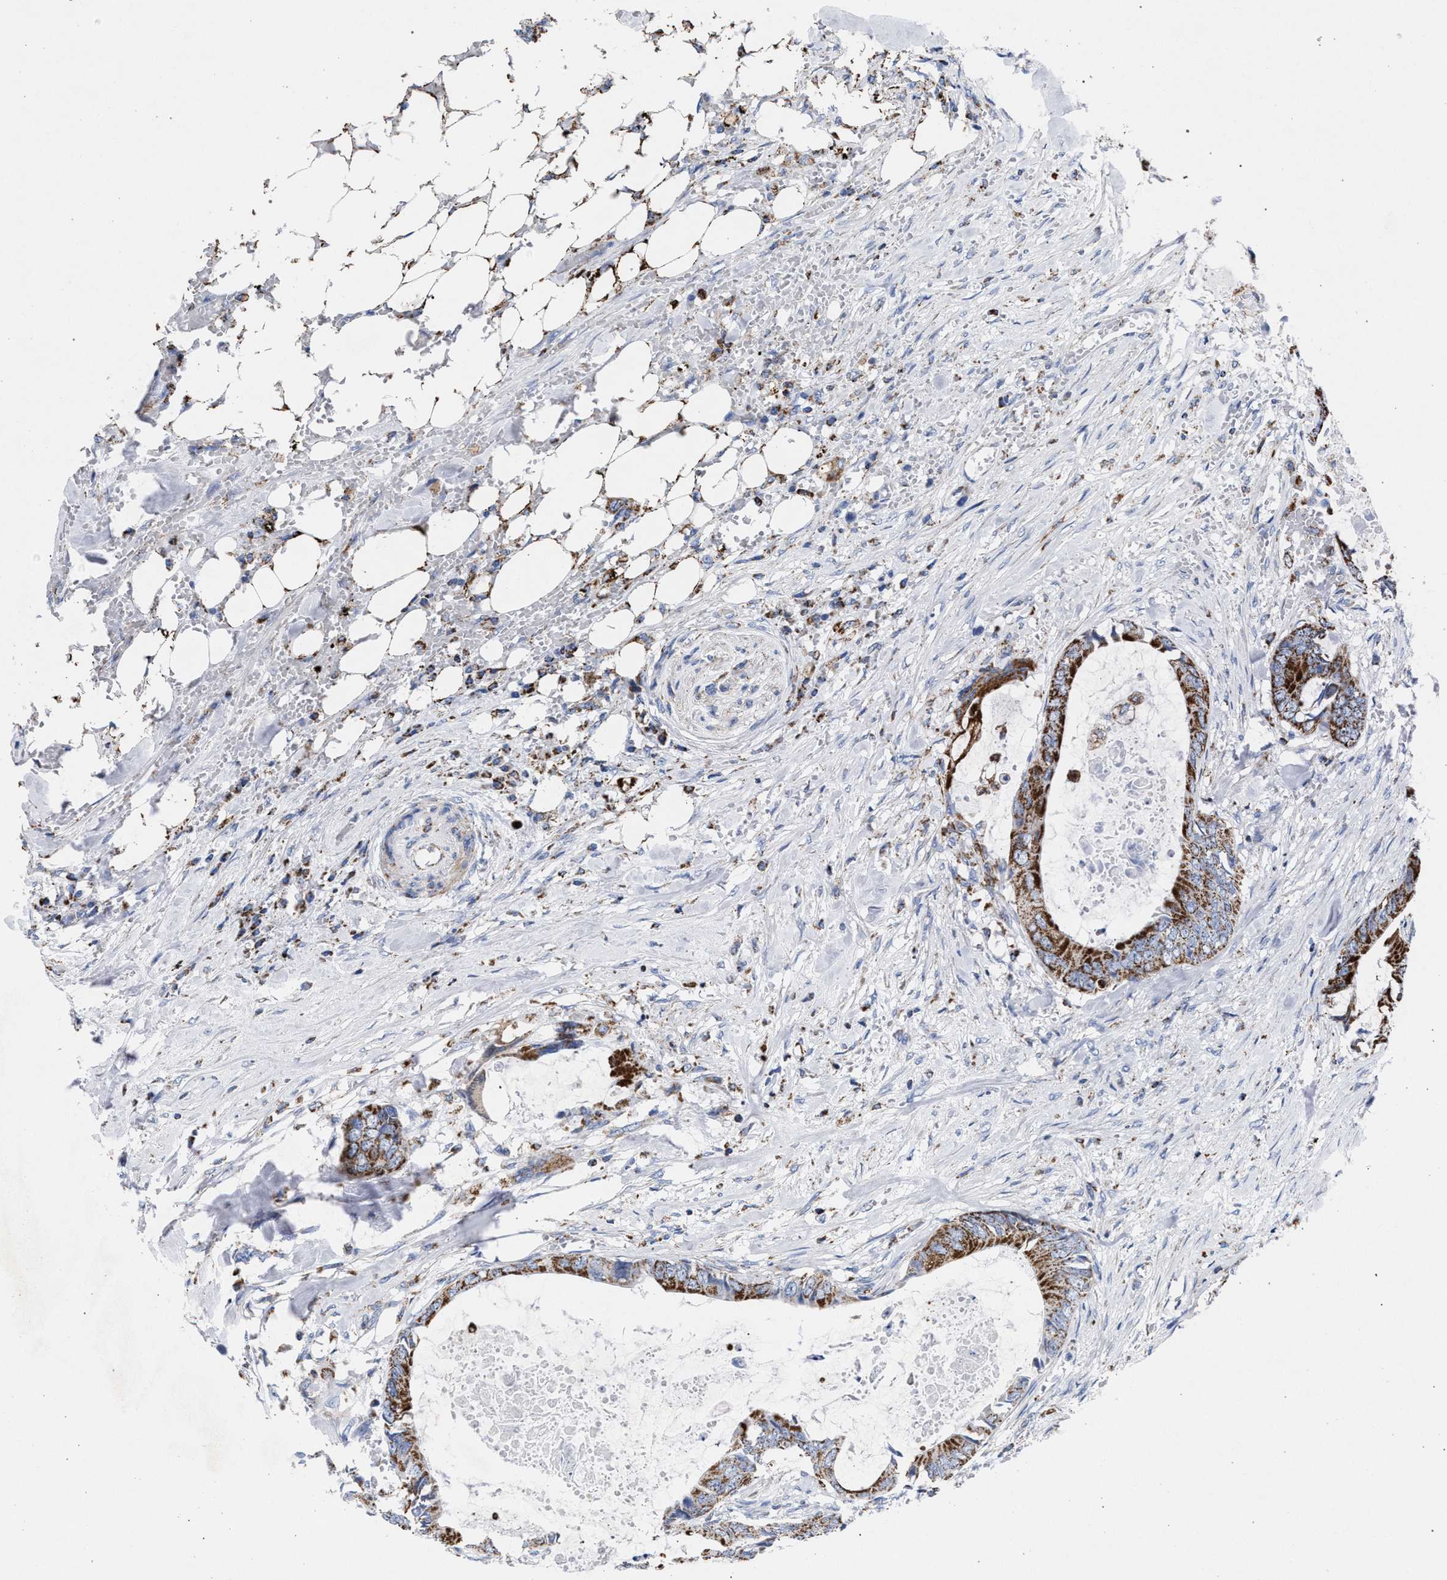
{"staining": {"intensity": "strong", "quantity": ">75%", "location": "cytoplasmic/membranous"}, "tissue": "colorectal cancer", "cell_type": "Tumor cells", "image_type": "cancer", "snomed": [{"axis": "morphology", "description": "Normal tissue, NOS"}, {"axis": "morphology", "description": "Adenocarcinoma, NOS"}, {"axis": "topography", "description": "Rectum"}, {"axis": "topography", "description": "Peripheral nerve tissue"}], "caption": "The histopathology image displays immunohistochemical staining of colorectal cancer. There is strong cytoplasmic/membranous expression is seen in about >75% of tumor cells. (brown staining indicates protein expression, while blue staining denotes nuclei).", "gene": "ACADS", "patient": {"sex": "female", "age": 77}}